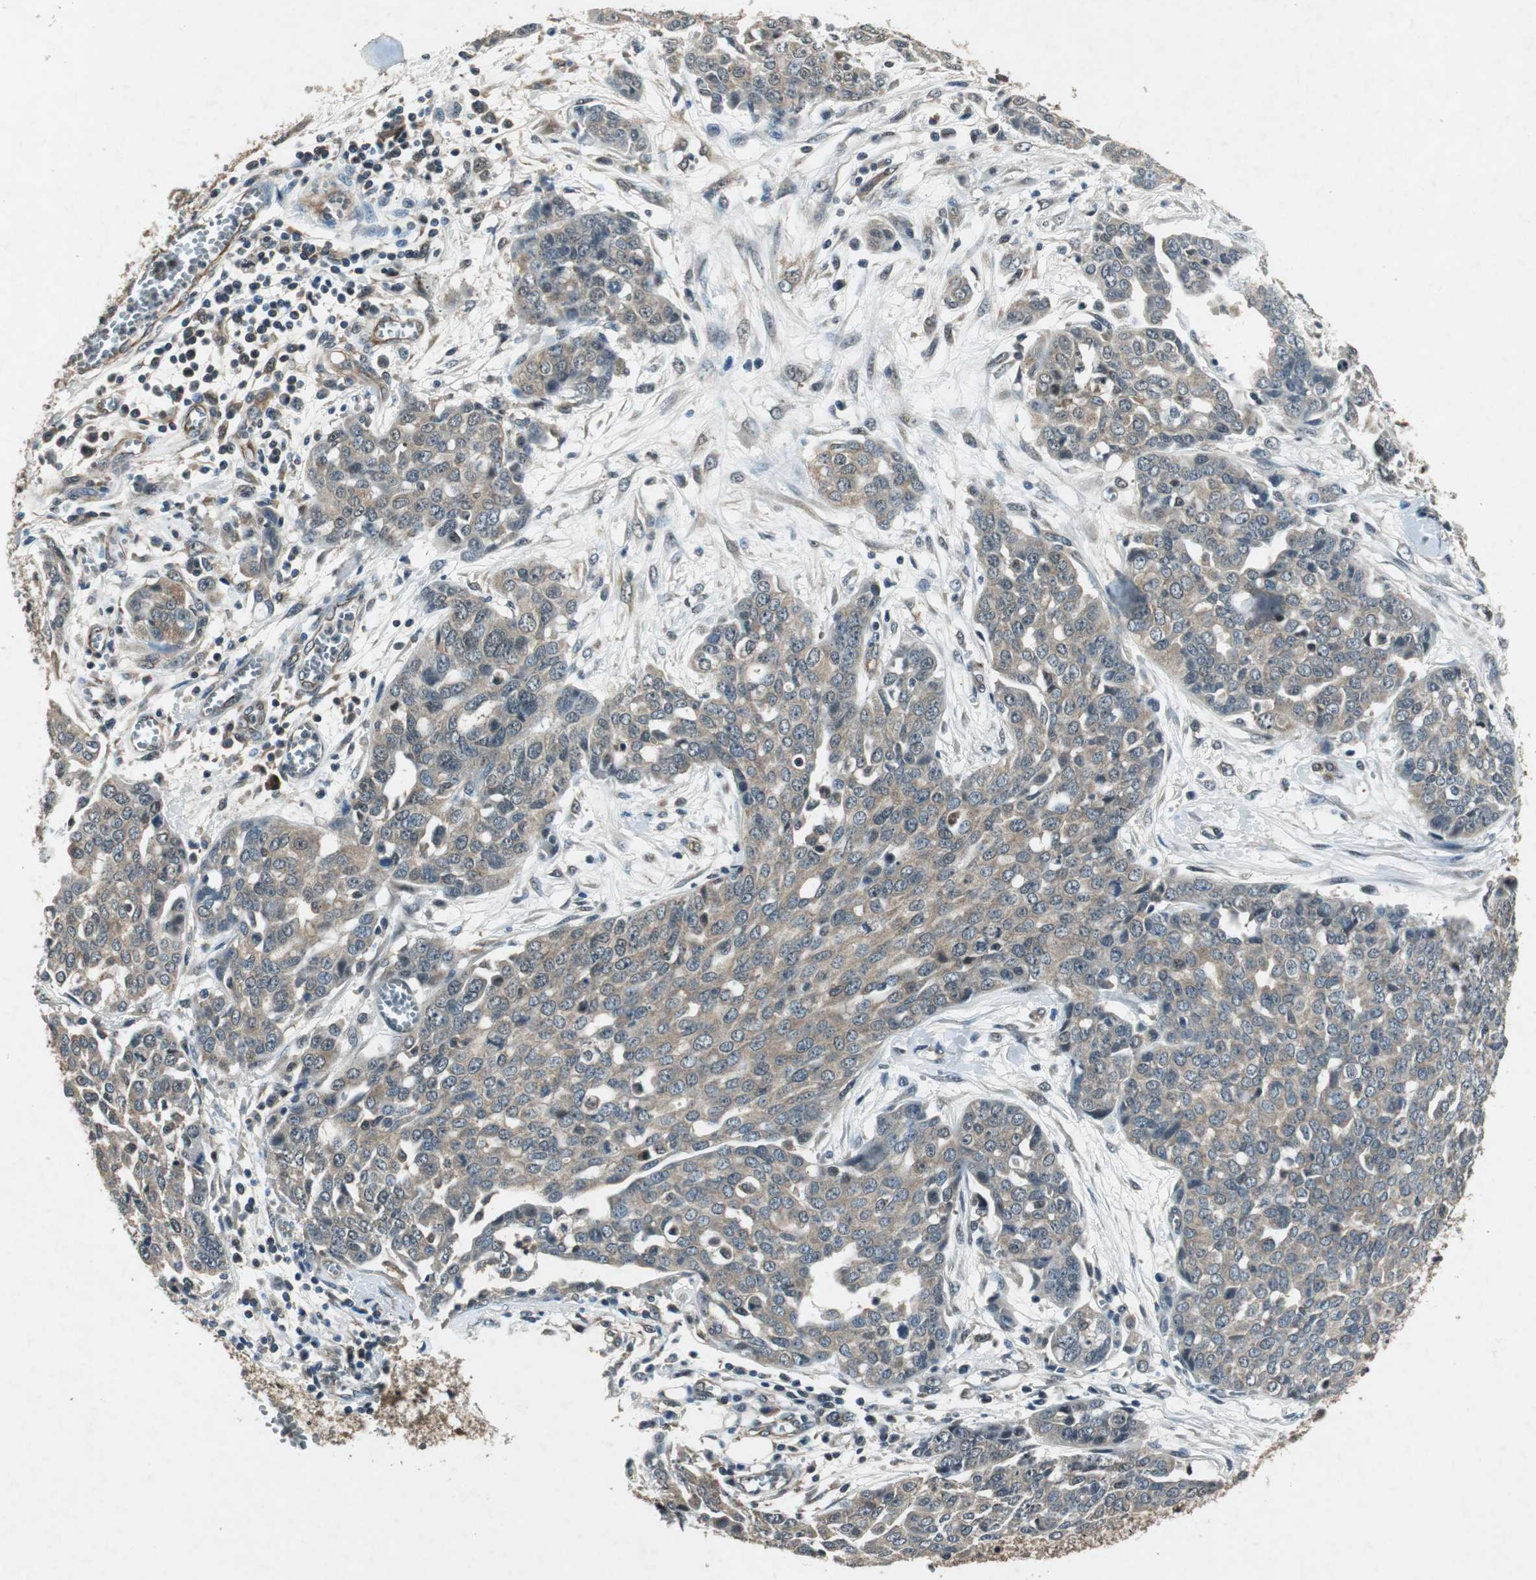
{"staining": {"intensity": "weak", "quantity": ">75%", "location": "cytoplasmic/membranous"}, "tissue": "ovarian cancer", "cell_type": "Tumor cells", "image_type": "cancer", "snomed": [{"axis": "morphology", "description": "Cystadenocarcinoma, serous, NOS"}, {"axis": "topography", "description": "Soft tissue"}, {"axis": "topography", "description": "Ovary"}], "caption": "Human ovarian cancer (serous cystadenocarcinoma) stained with a protein marker reveals weak staining in tumor cells.", "gene": "PSMB4", "patient": {"sex": "female", "age": 57}}